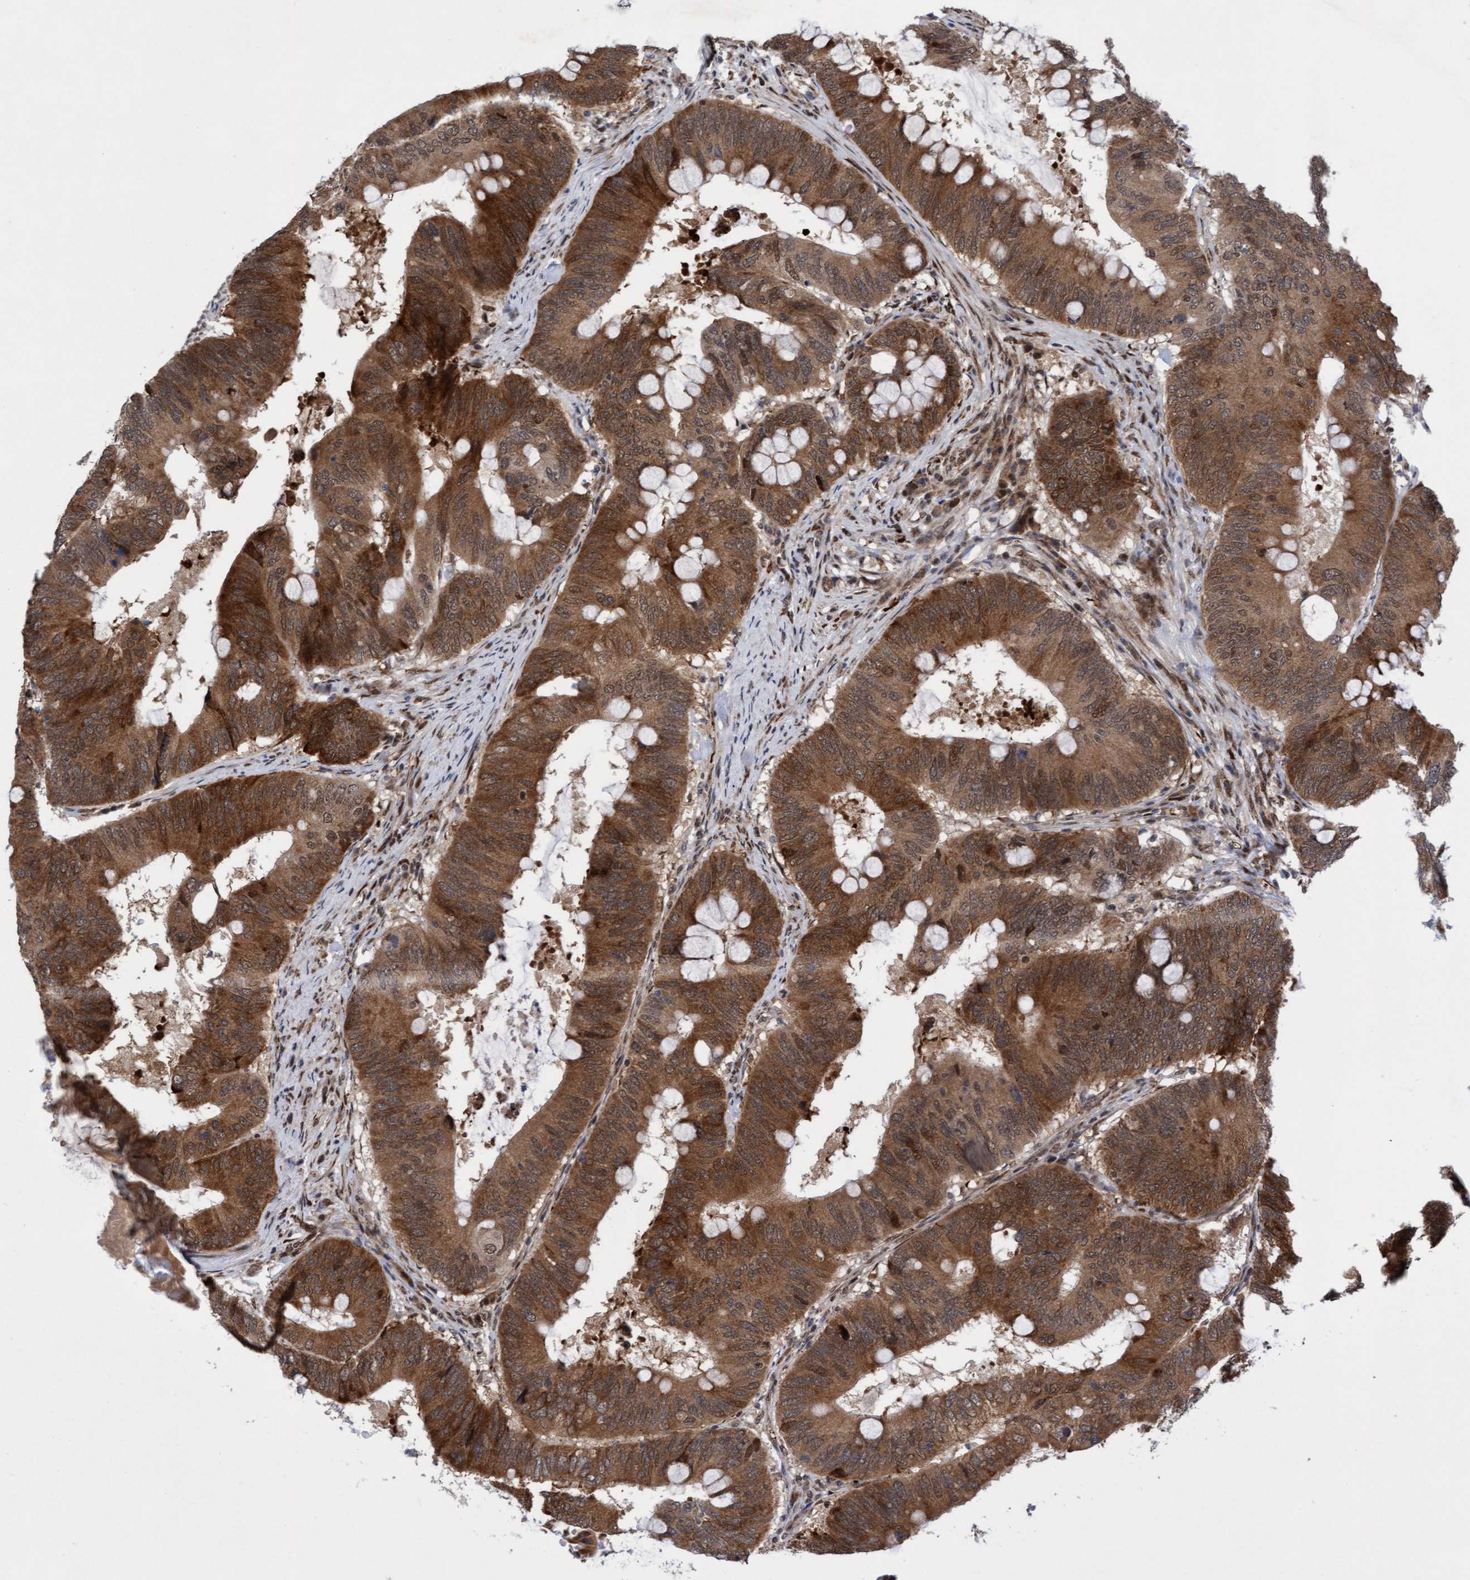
{"staining": {"intensity": "moderate", "quantity": ">75%", "location": "cytoplasmic/membranous,nuclear"}, "tissue": "colorectal cancer", "cell_type": "Tumor cells", "image_type": "cancer", "snomed": [{"axis": "morphology", "description": "Adenocarcinoma, NOS"}, {"axis": "topography", "description": "Colon"}], "caption": "Colorectal cancer (adenocarcinoma) stained for a protein (brown) exhibits moderate cytoplasmic/membranous and nuclear positive staining in about >75% of tumor cells.", "gene": "TANC2", "patient": {"sex": "male", "age": 71}}